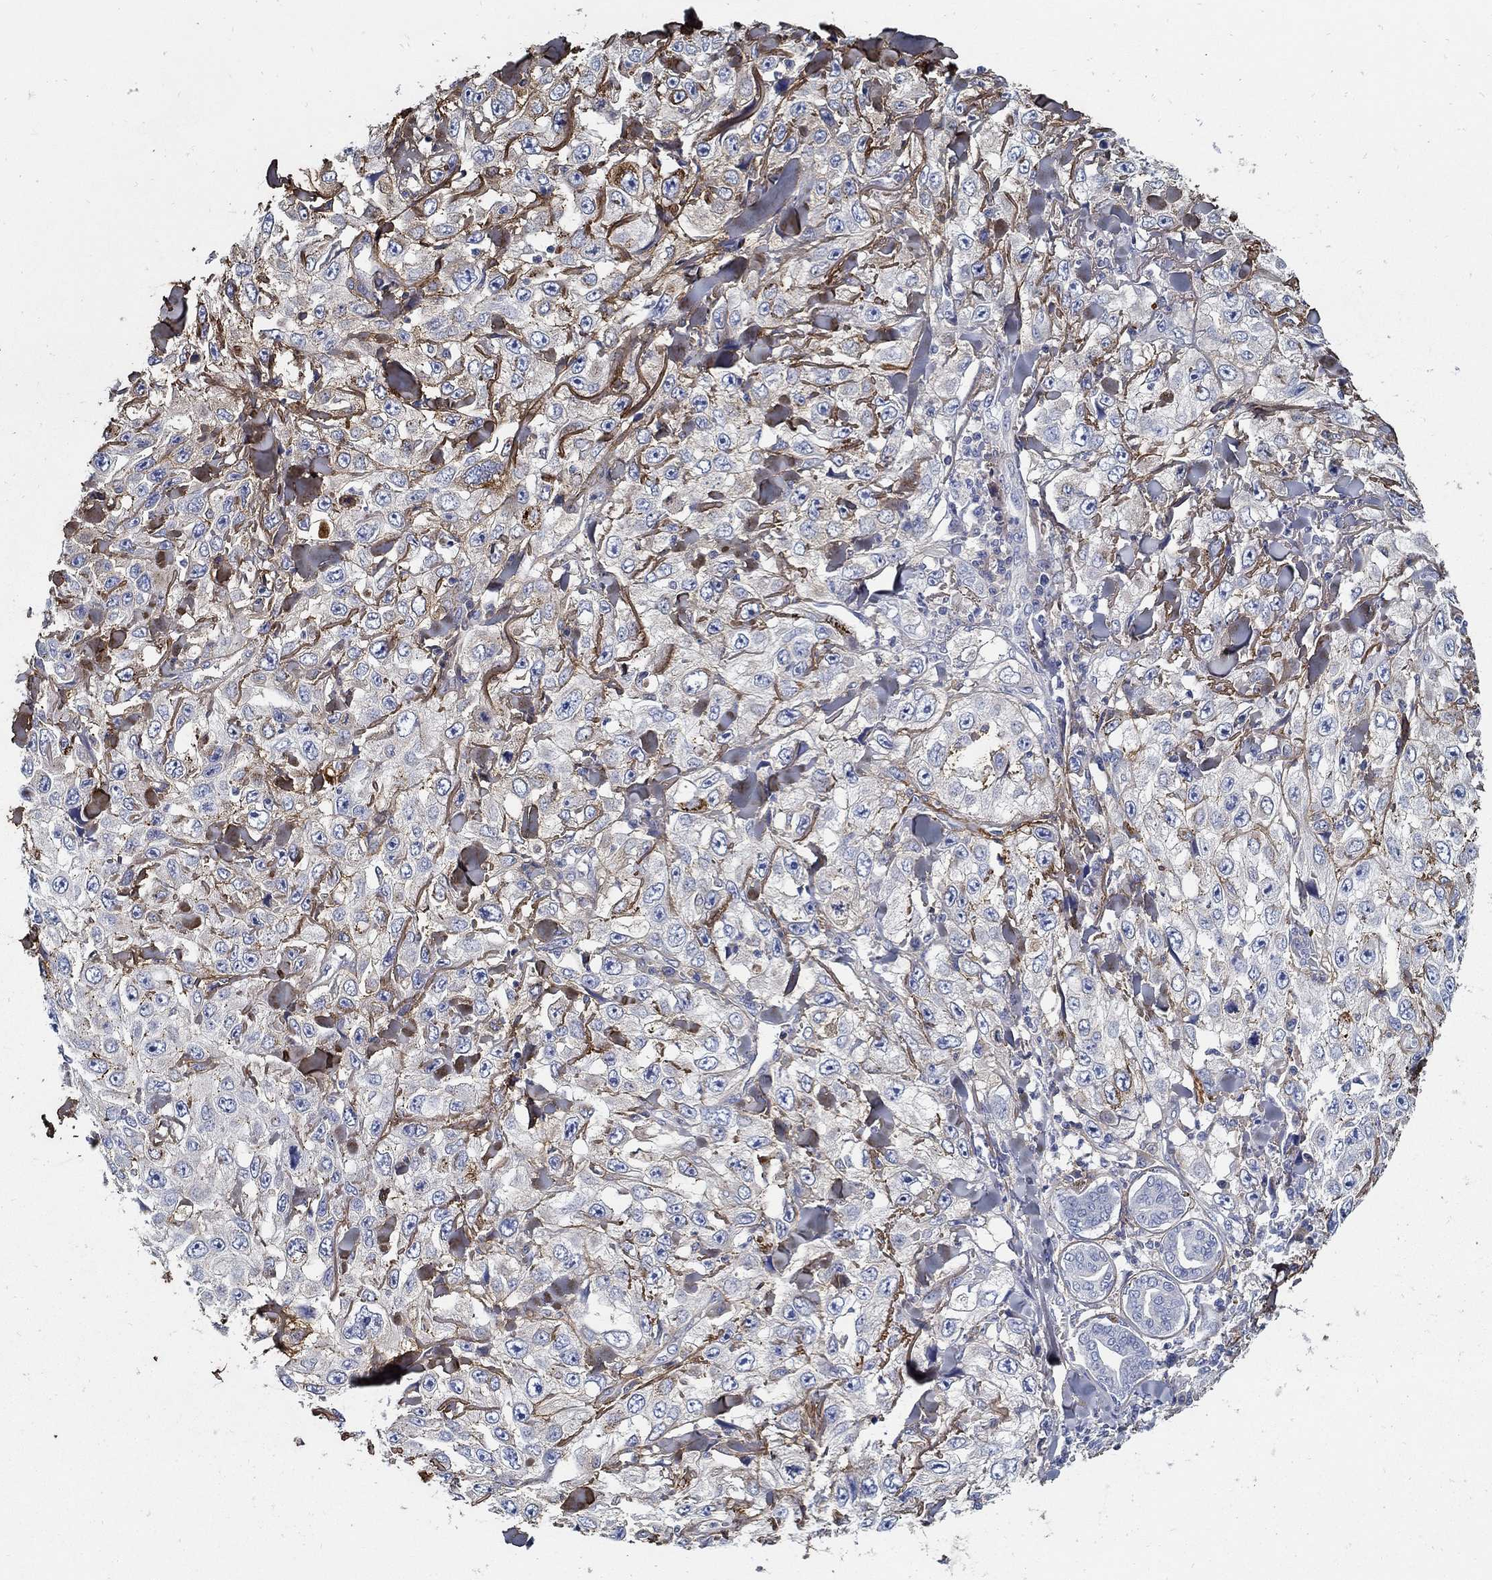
{"staining": {"intensity": "negative", "quantity": "none", "location": "none"}, "tissue": "skin cancer", "cell_type": "Tumor cells", "image_type": "cancer", "snomed": [{"axis": "morphology", "description": "Squamous cell carcinoma, NOS"}, {"axis": "topography", "description": "Skin"}], "caption": "Tumor cells show no significant protein expression in skin cancer (squamous cell carcinoma).", "gene": "TGFBI", "patient": {"sex": "male", "age": 82}}